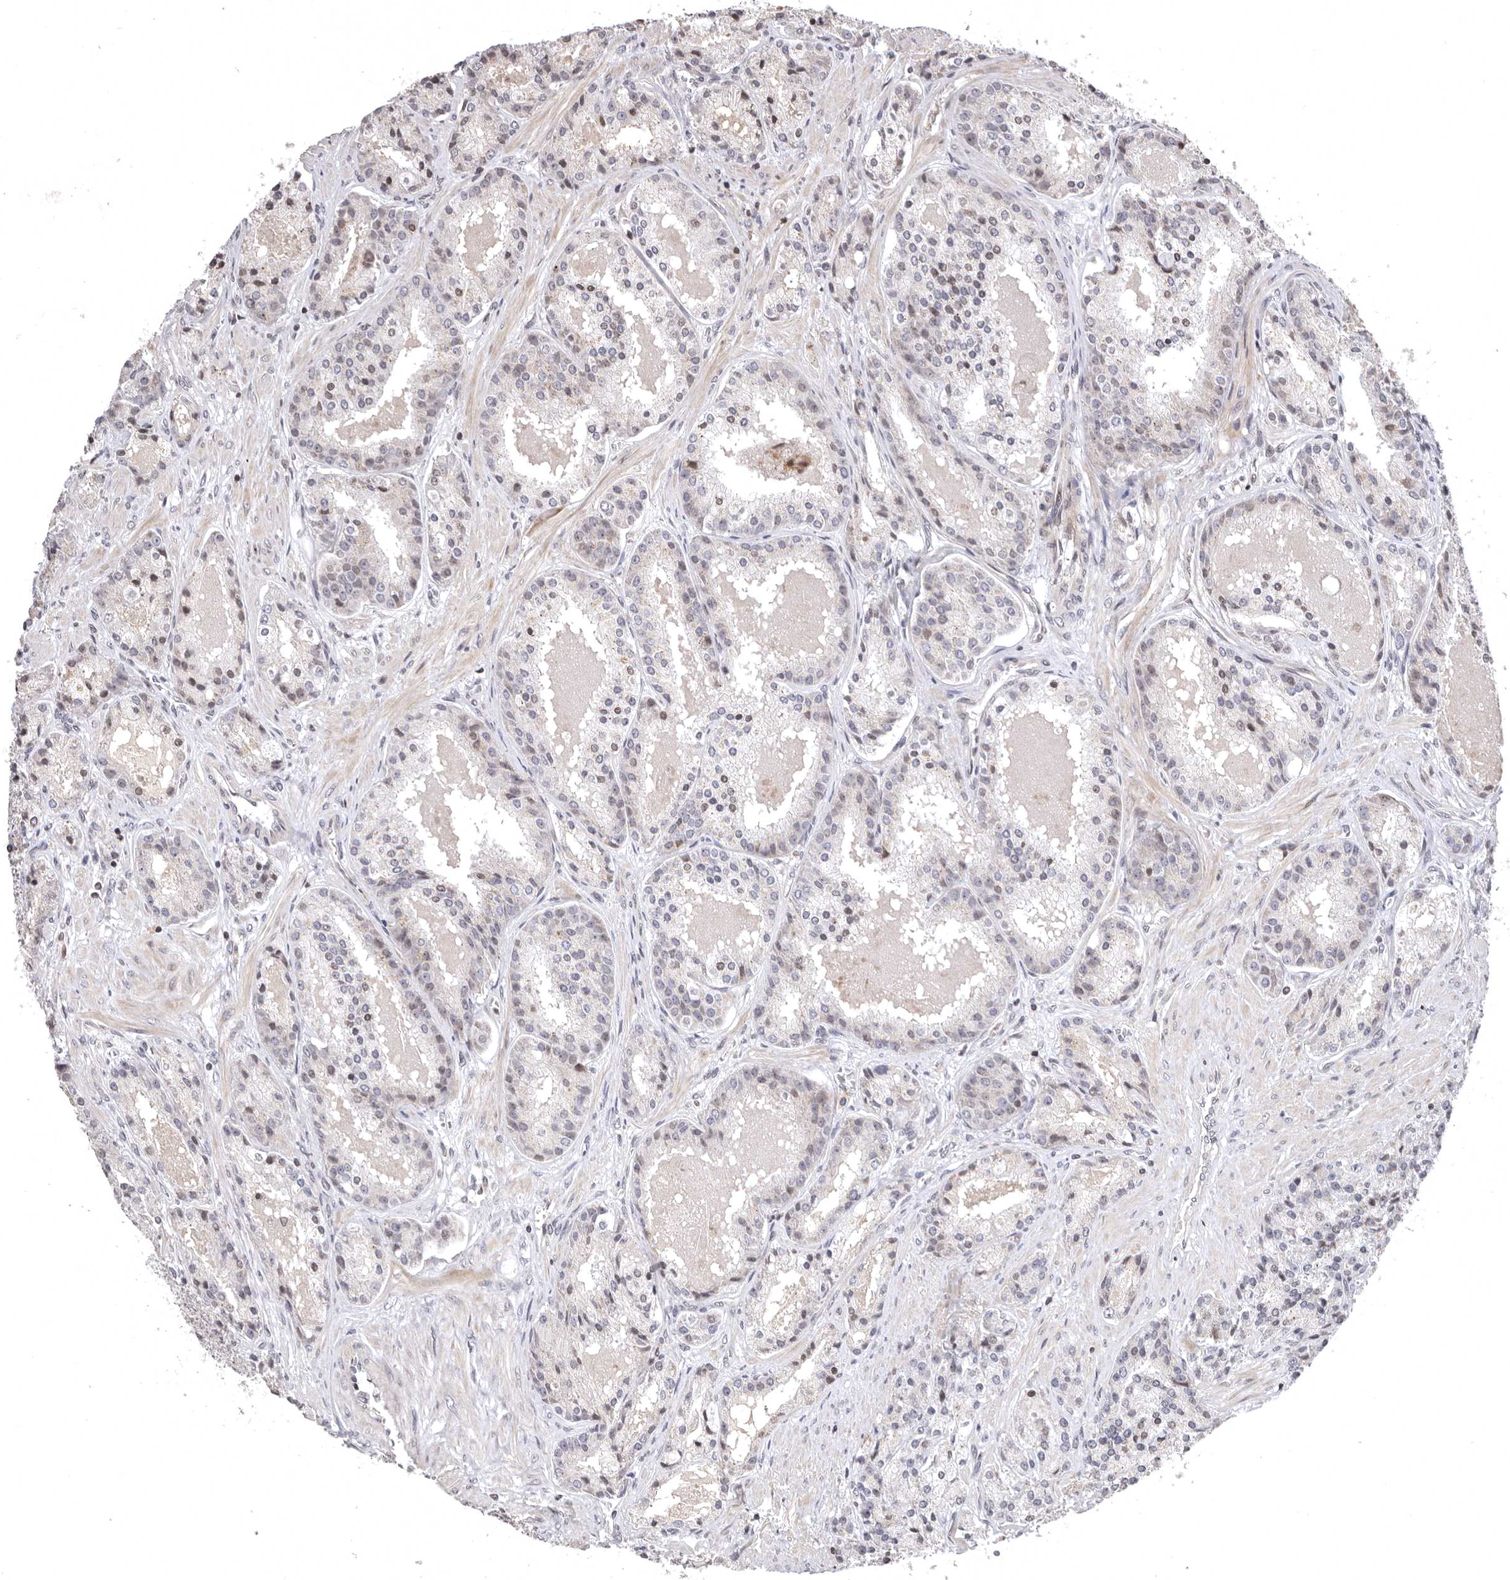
{"staining": {"intensity": "weak", "quantity": "25%-75%", "location": "nuclear"}, "tissue": "prostate cancer", "cell_type": "Tumor cells", "image_type": "cancer", "snomed": [{"axis": "morphology", "description": "Adenocarcinoma, High grade"}, {"axis": "topography", "description": "Prostate"}], "caption": "Protein positivity by IHC reveals weak nuclear positivity in about 25%-75% of tumor cells in prostate adenocarcinoma (high-grade).", "gene": "AZIN1", "patient": {"sex": "male", "age": 60}}